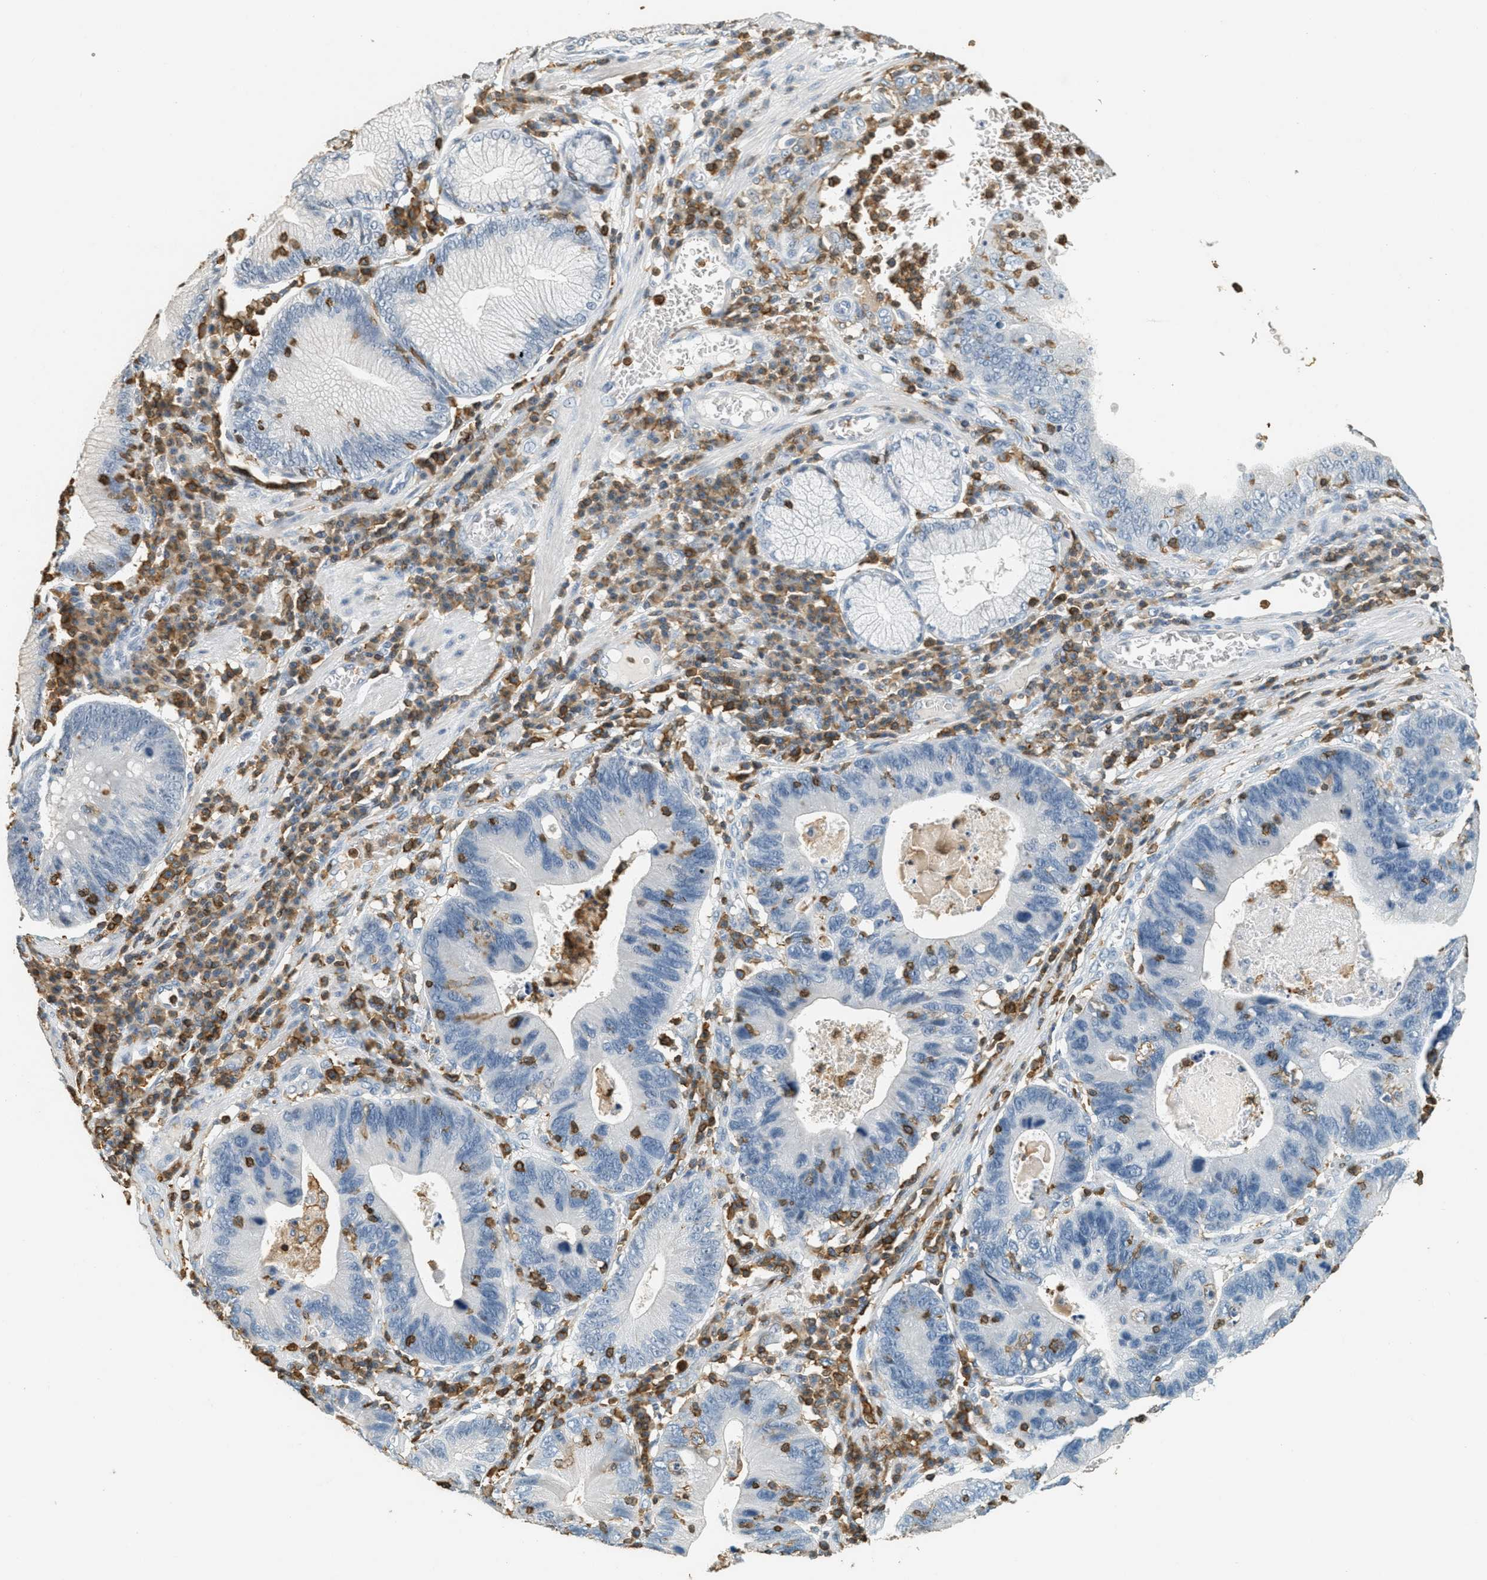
{"staining": {"intensity": "negative", "quantity": "none", "location": "none"}, "tissue": "stomach cancer", "cell_type": "Tumor cells", "image_type": "cancer", "snomed": [{"axis": "morphology", "description": "Adenocarcinoma, NOS"}, {"axis": "topography", "description": "Stomach"}], "caption": "There is no significant expression in tumor cells of adenocarcinoma (stomach).", "gene": "LSP1", "patient": {"sex": "male", "age": 59}}